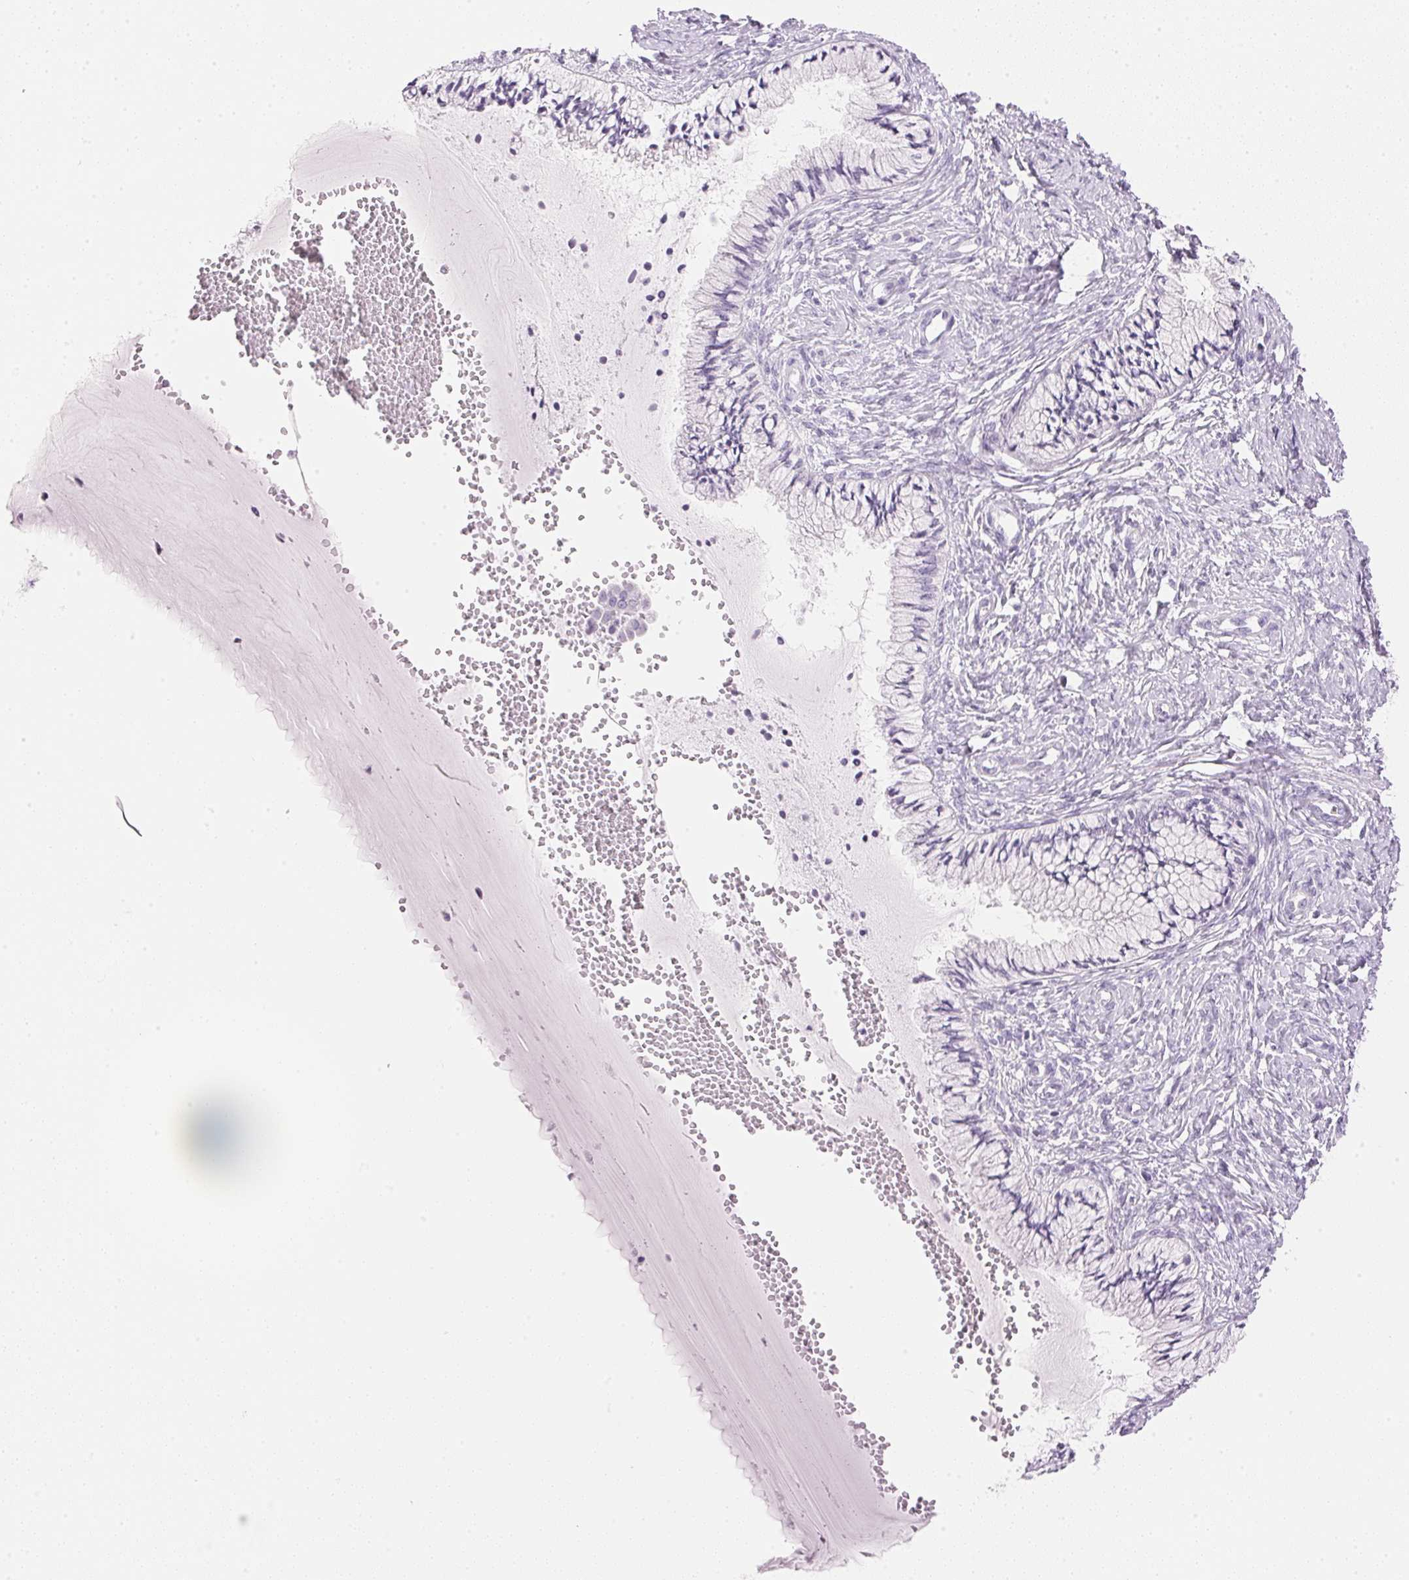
{"staining": {"intensity": "negative", "quantity": "none", "location": "none"}, "tissue": "cervix", "cell_type": "Glandular cells", "image_type": "normal", "snomed": [{"axis": "morphology", "description": "Normal tissue, NOS"}, {"axis": "topography", "description": "Cervix"}], "caption": "A micrograph of cervix stained for a protein exhibits no brown staining in glandular cells.", "gene": "IGFBP1", "patient": {"sex": "female", "age": 37}}